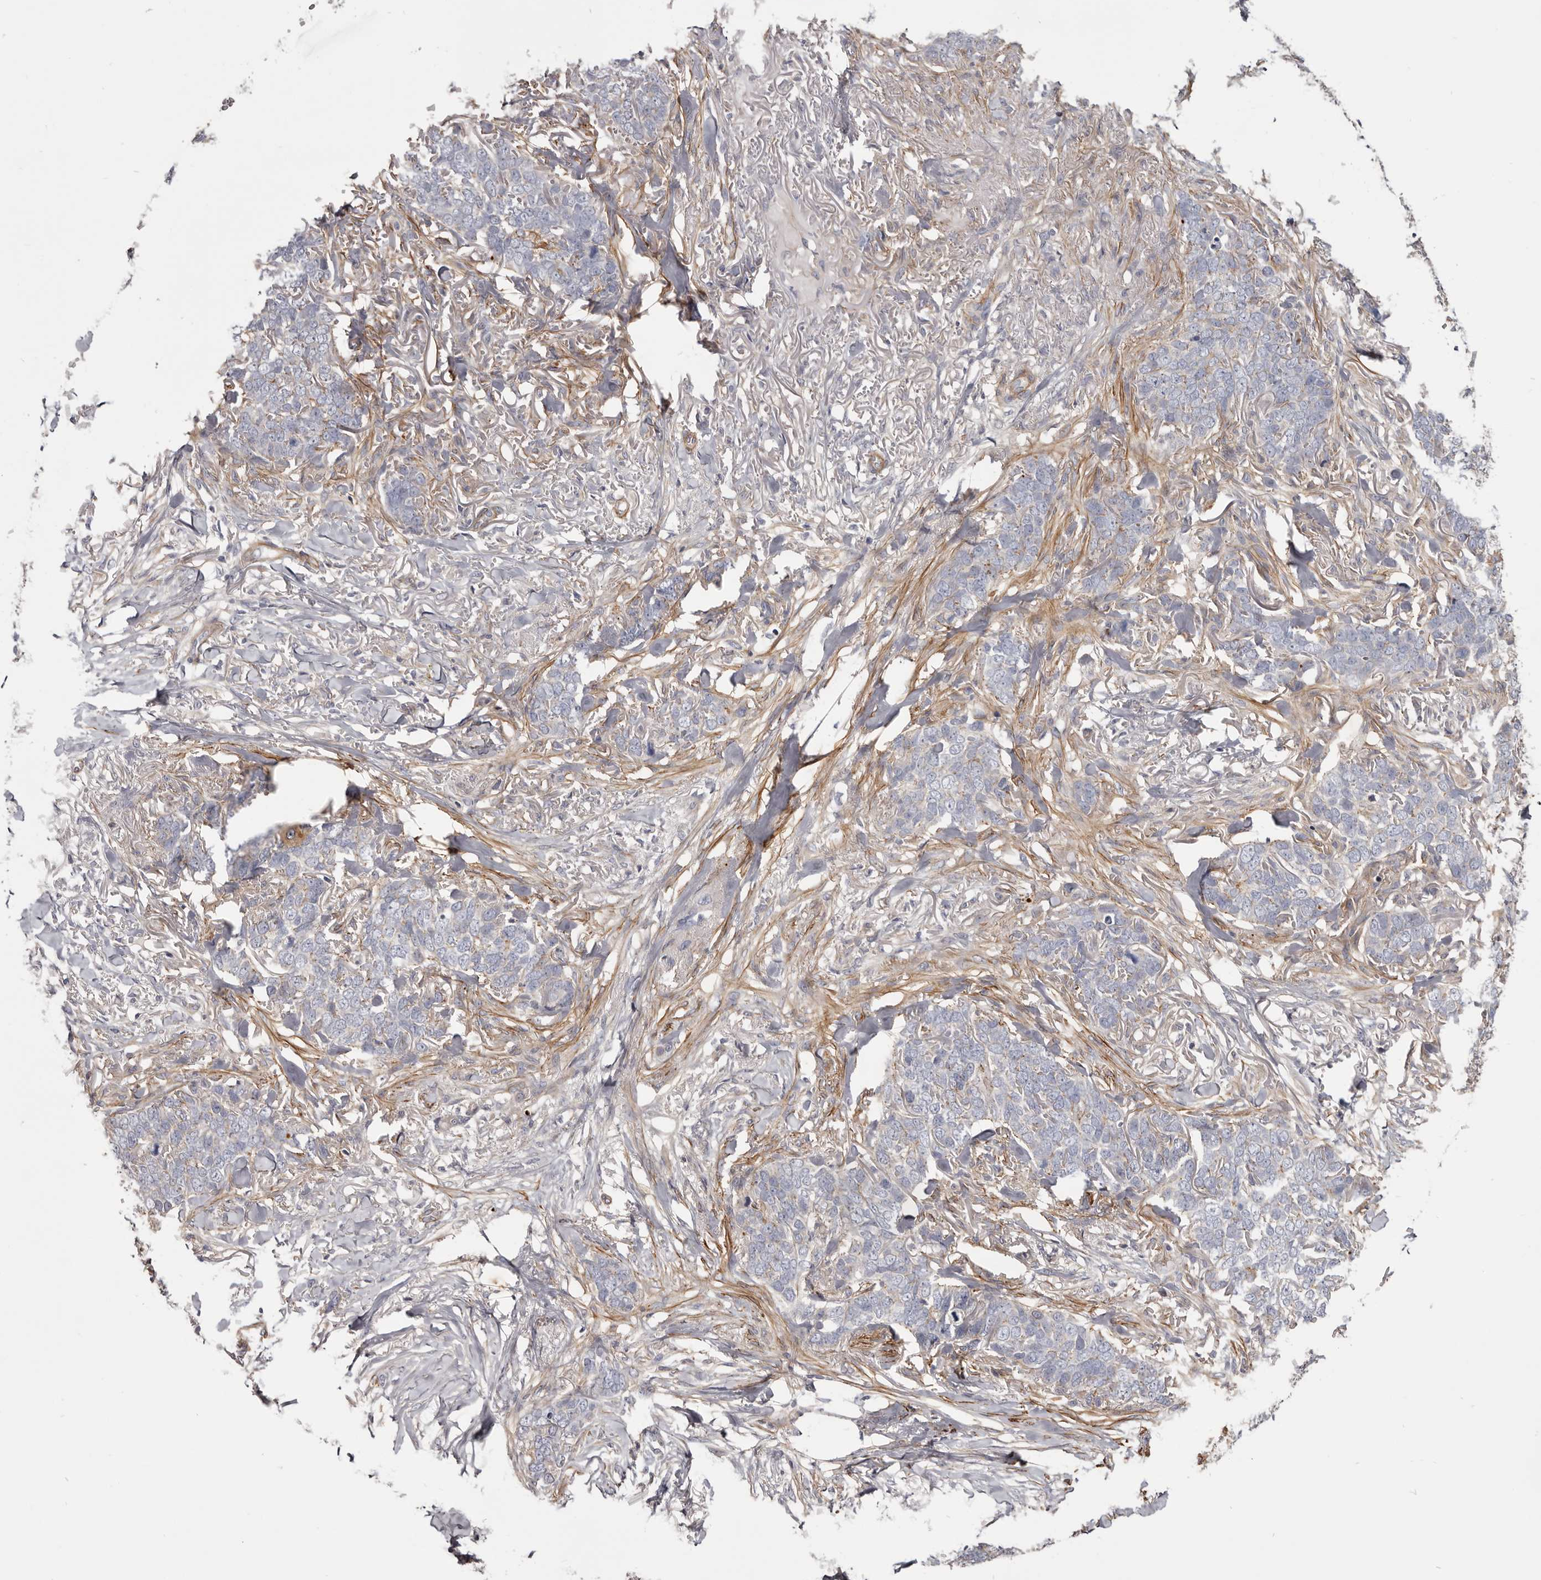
{"staining": {"intensity": "negative", "quantity": "none", "location": "none"}, "tissue": "skin cancer", "cell_type": "Tumor cells", "image_type": "cancer", "snomed": [{"axis": "morphology", "description": "Normal tissue, NOS"}, {"axis": "morphology", "description": "Basal cell carcinoma"}, {"axis": "topography", "description": "Skin"}], "caption": "IHC of skin cancer (basal cell carcinoma) demonstrates no expression in tumor cells.", "gene": "CGN", "patient": {"sex": "male", "age": 77}}